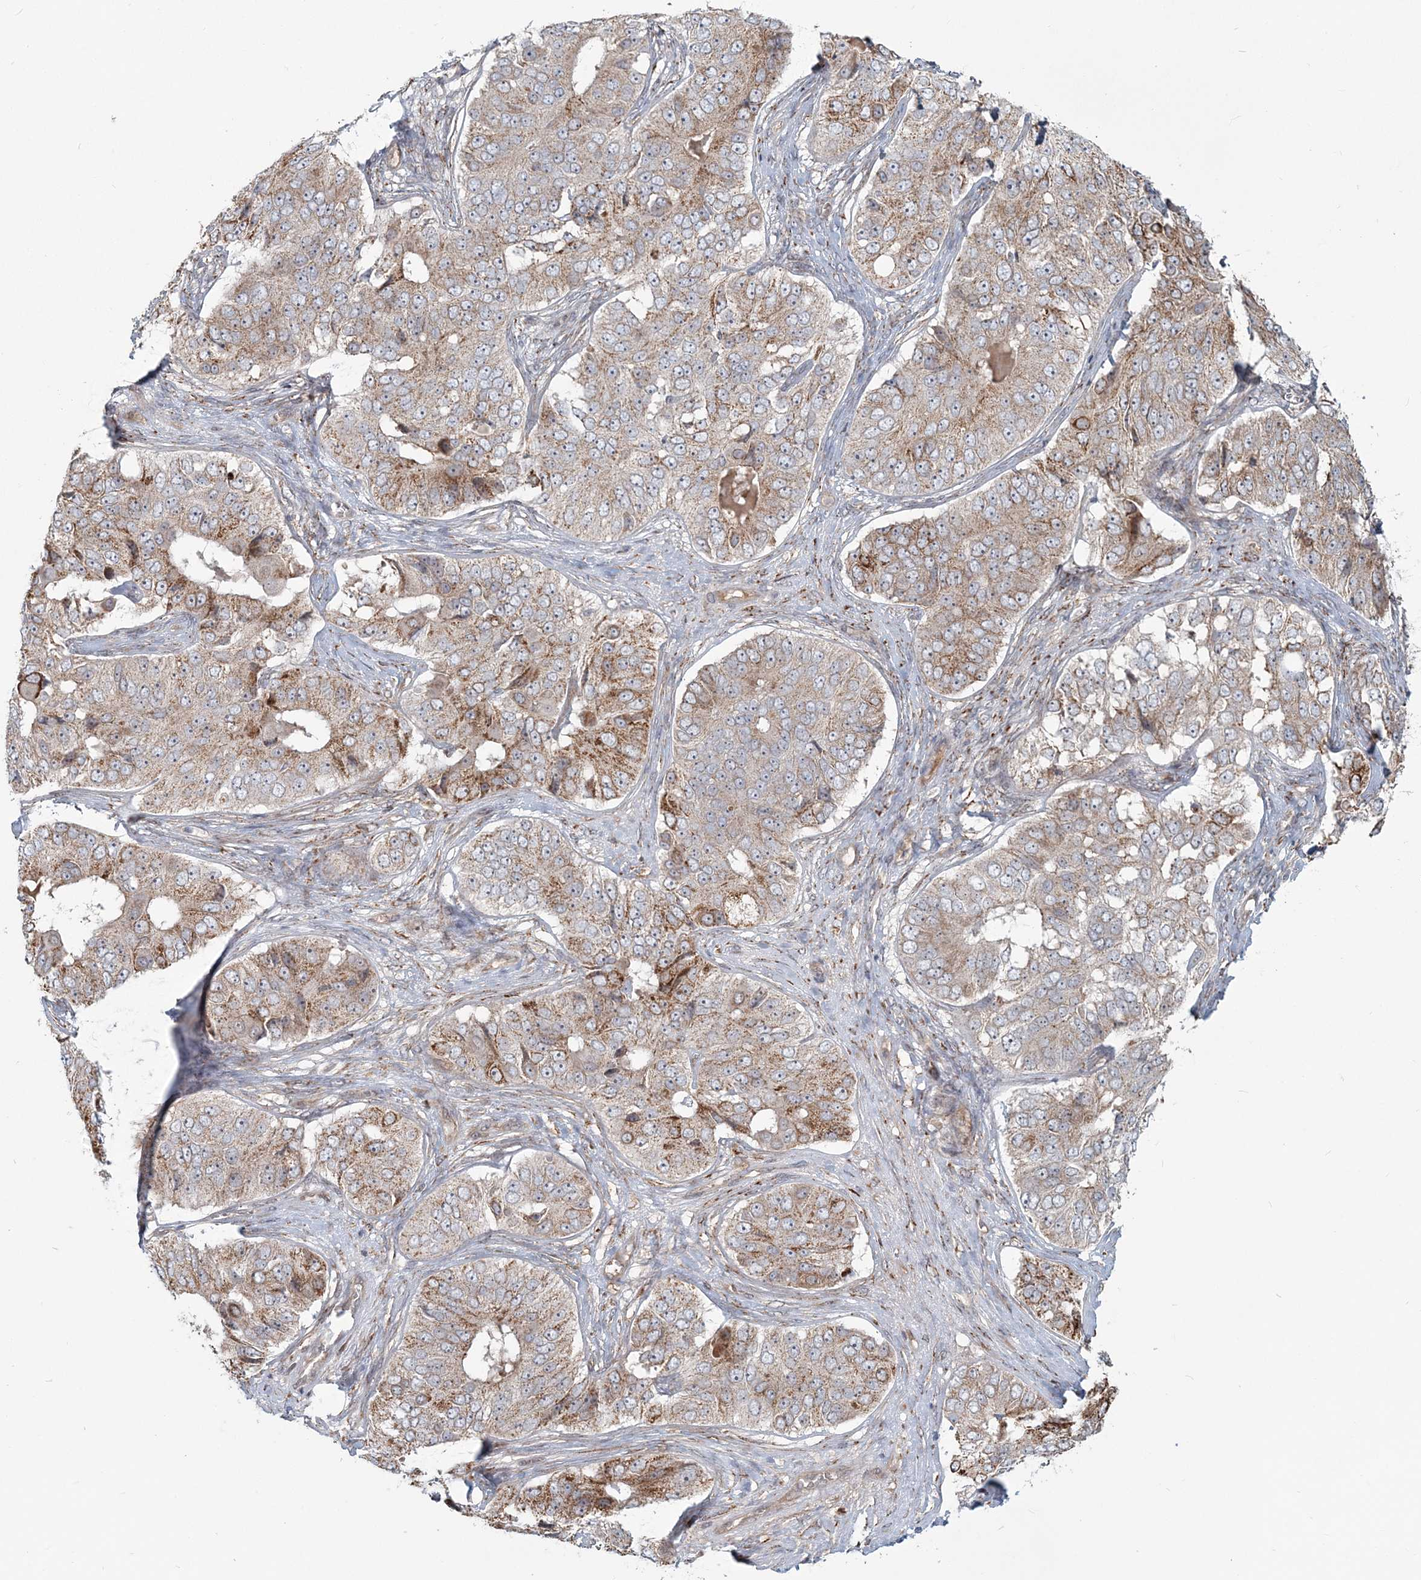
{"staining": {"intensity": "moderate", "quantity": "25%-75%", "location": "cytoplasmic/membranous"}, "tissue": "ovarian cancer", "cell_type": "Tumor cells", "image_type": "cancer", "snomed": [{"axis": "morphology", "description": "Carcinoma, endometroid"}, {"axis": "topography", "description": "Ovary"}], "caption": "This photomicrograph displays ovarian cancer stained with immunohistochemistry to label a protein in brown. The cytoplasmic/membranous of tumor cells show moderate positivity for the protein. Nuclei are counter-stained blue.", "gene": "SH3PXD2A", "patient": {"sex": "female", "age": 51}}